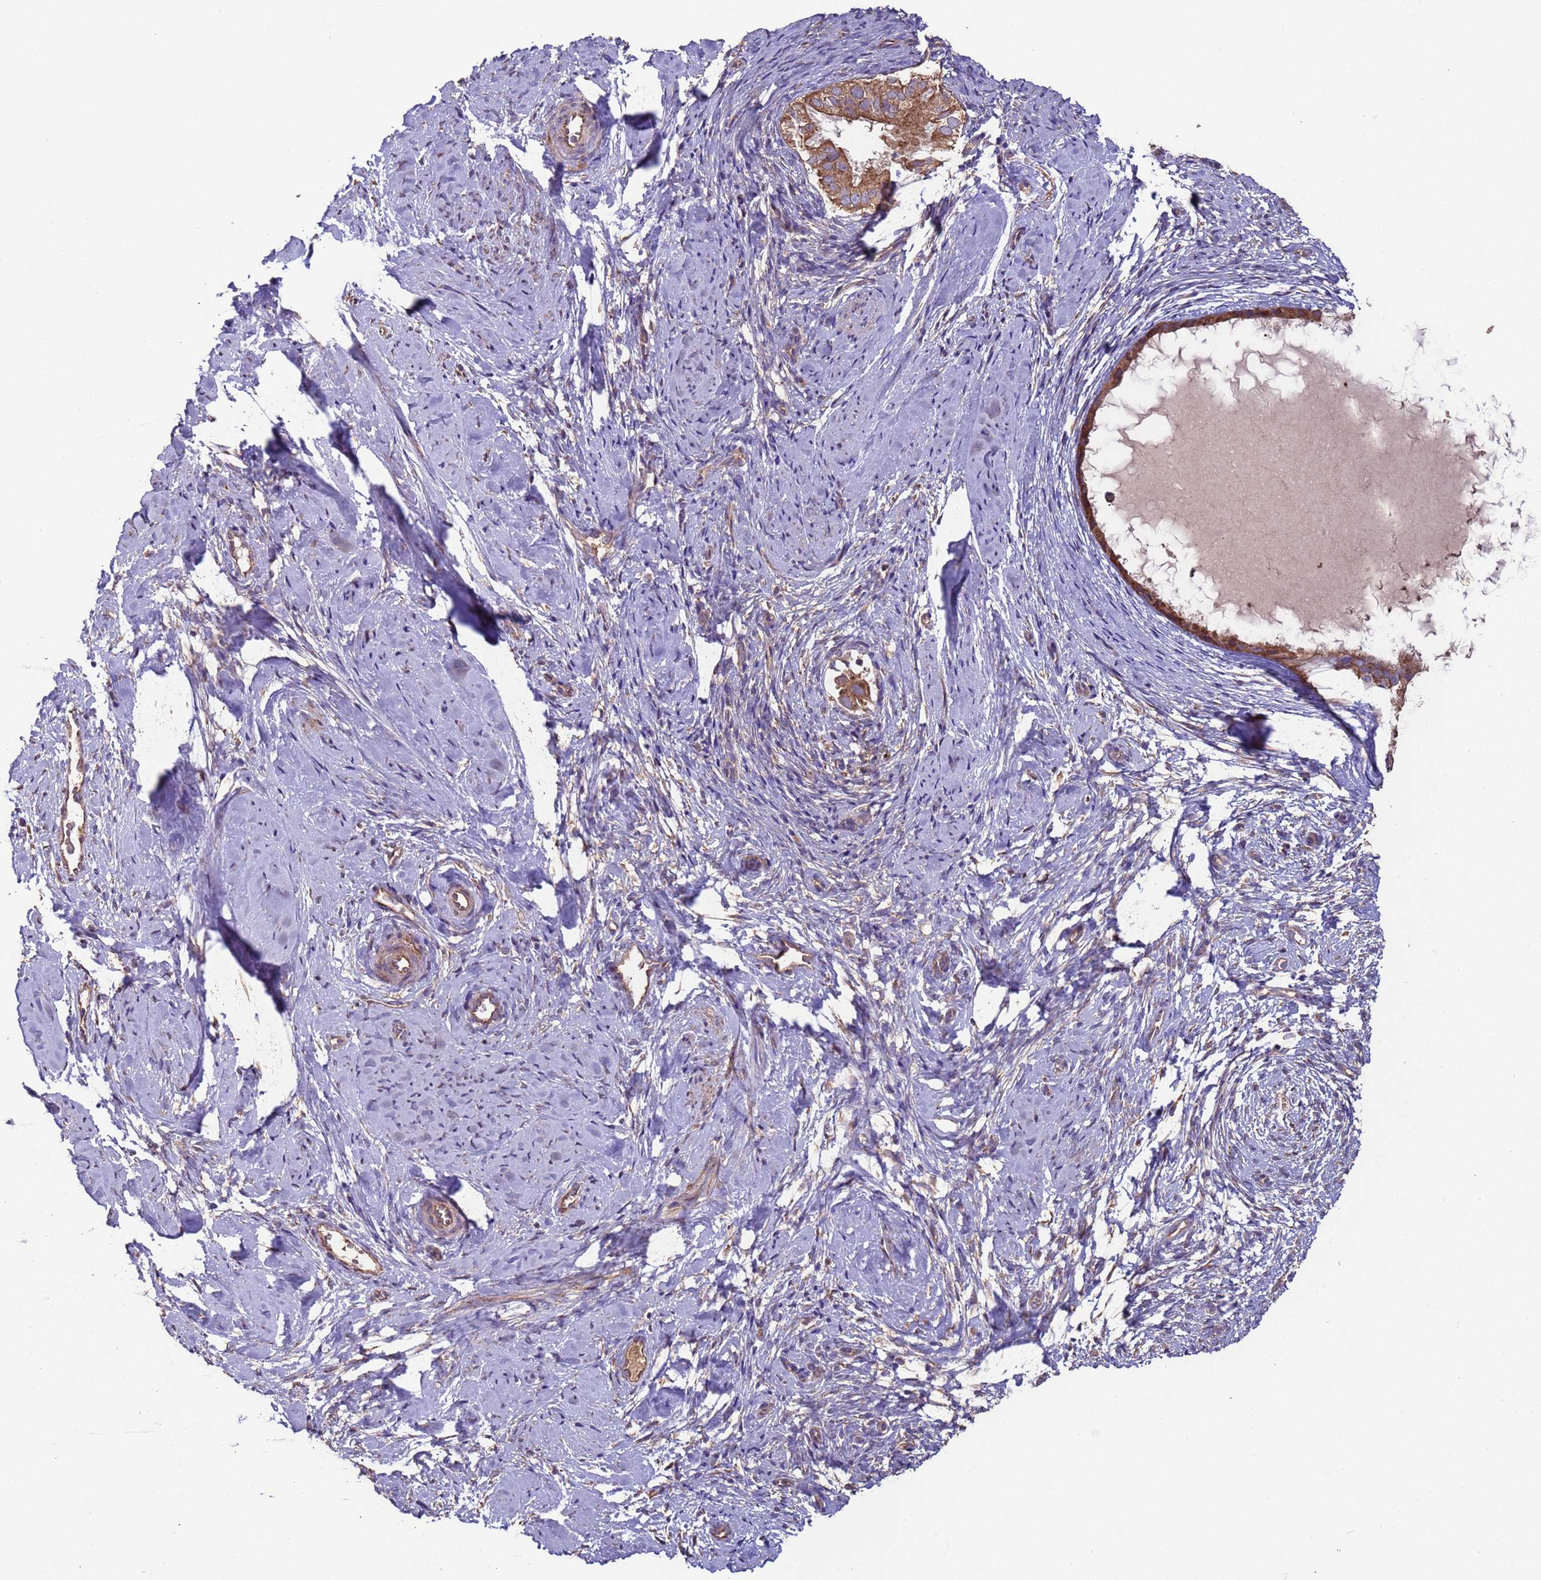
{"staining": {"intensity": "moderate", "quantity": ">75%", "location": "cytoplasmic/membranous"}, "tissue": "cervix", "cell_type": "Glandular cells", "image_type": "normal", "snomed": [{"axis": "morphology", "description": "Normal tissue, NOS"}, {"axis": "topography", "description": "Cervix"}], "caption": "Brown immunohistochemical staining in normal cervix shows moderate cytoplasmic/membranous expression in about >75% of glandular cells. (DAB = brown stain, brightfield microscopy at high magnification).", "gene": "EEF1AKMT1", "patient": {"sex": "female", "age": 57}}